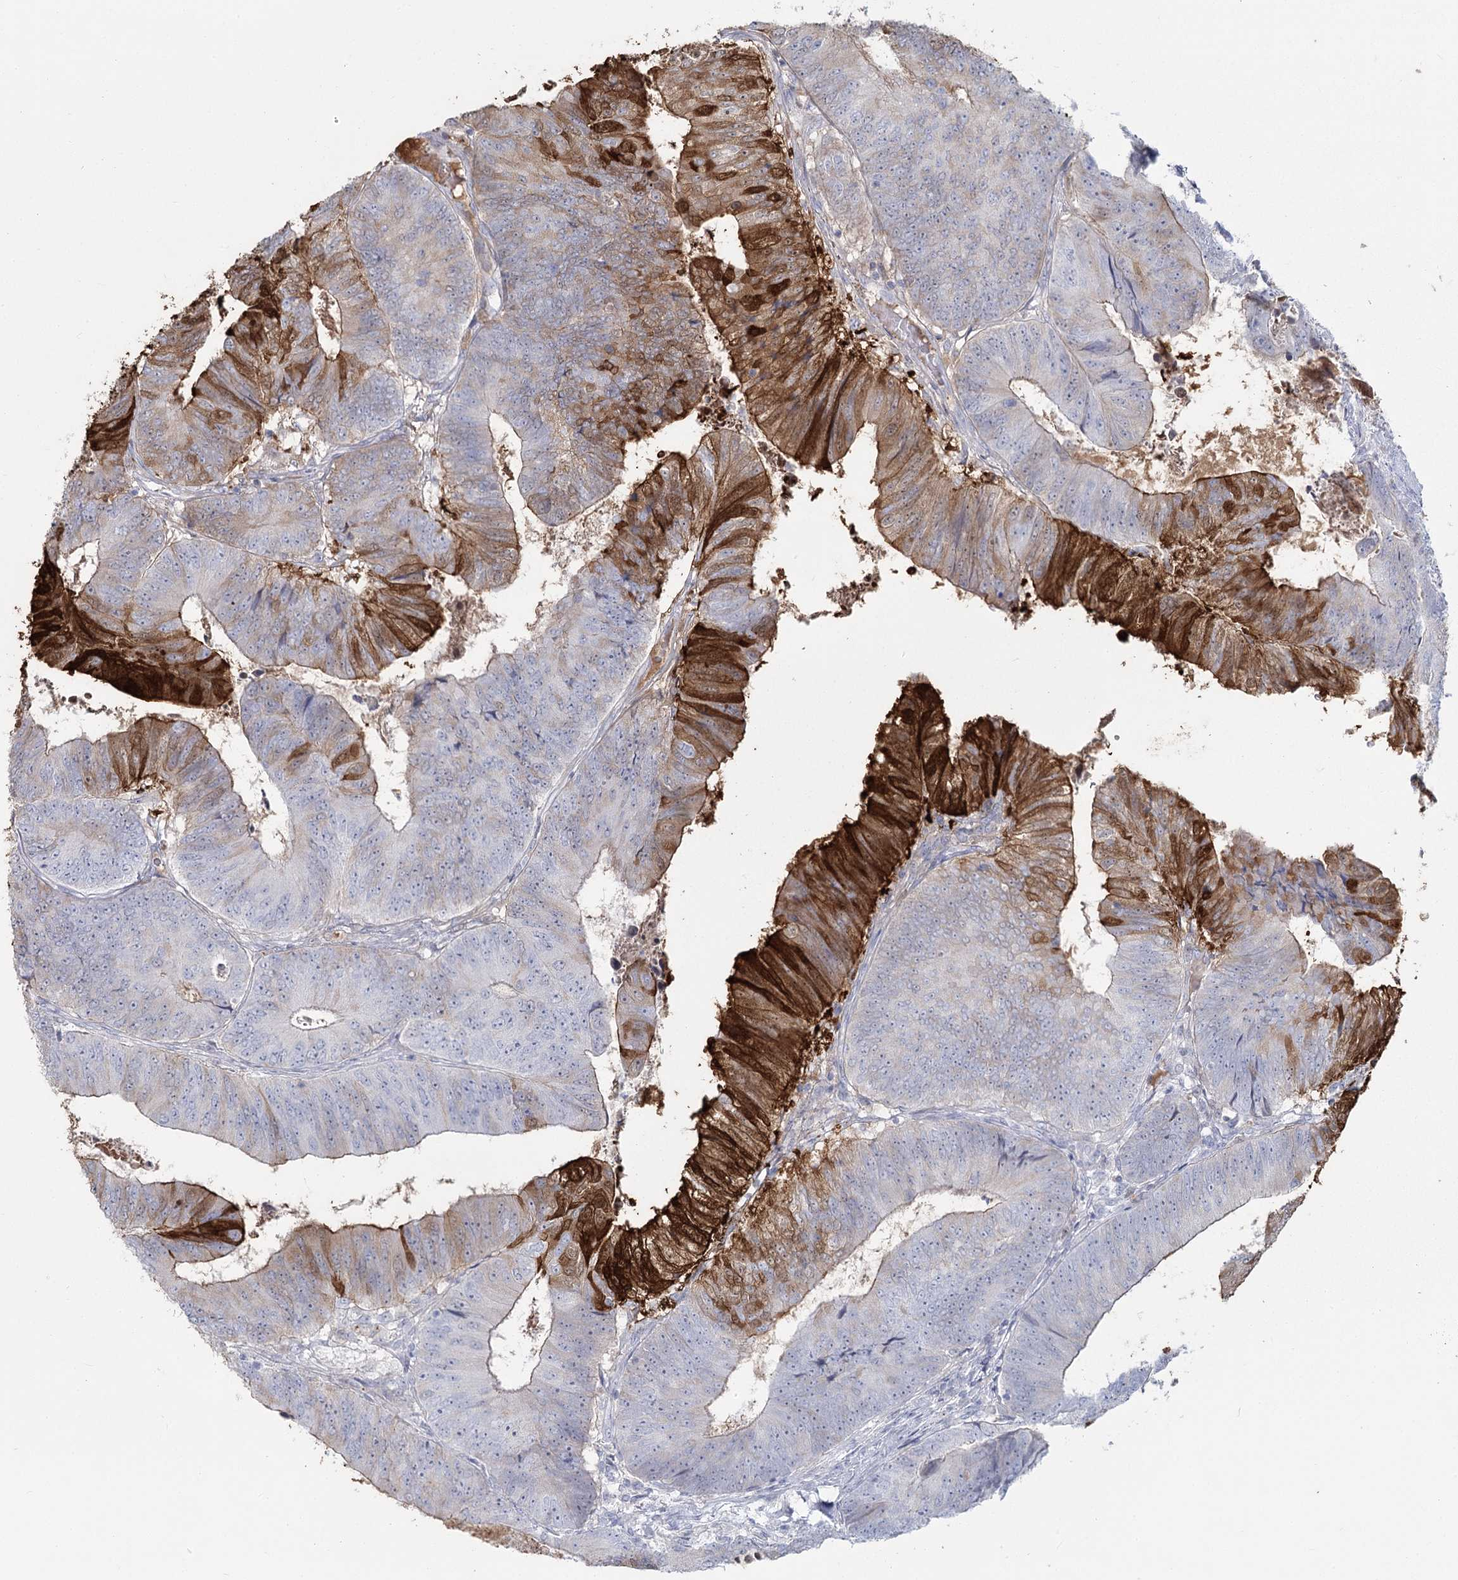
{"staining": {"intensity": "strong", "quantity": "<25%", "location": "cytoplasmic/membranous"}, "tissue": "colorectal cancer", "cell_type": "Tumor cells", "image_type": "cancer", "snomed": [{"axis": "morphology", "description": "Adenocarcinoma, NOS"}, {"axis": "topography", "description": "Colon"}], "caption": "Immunohistochemistry (IHC) photomicrograph of neoplastic tissue: human adenocarcinoma (colorectal) stained using immunohistochemistry displays medium levels of strong protein expression localized specifically in the cytoplasmic/membranous of tumor cells, appearing as a cytoplasmic/membranous brown color.", "gene": "SLC6A19", "patient": {"sex": "female", "age": 67}}